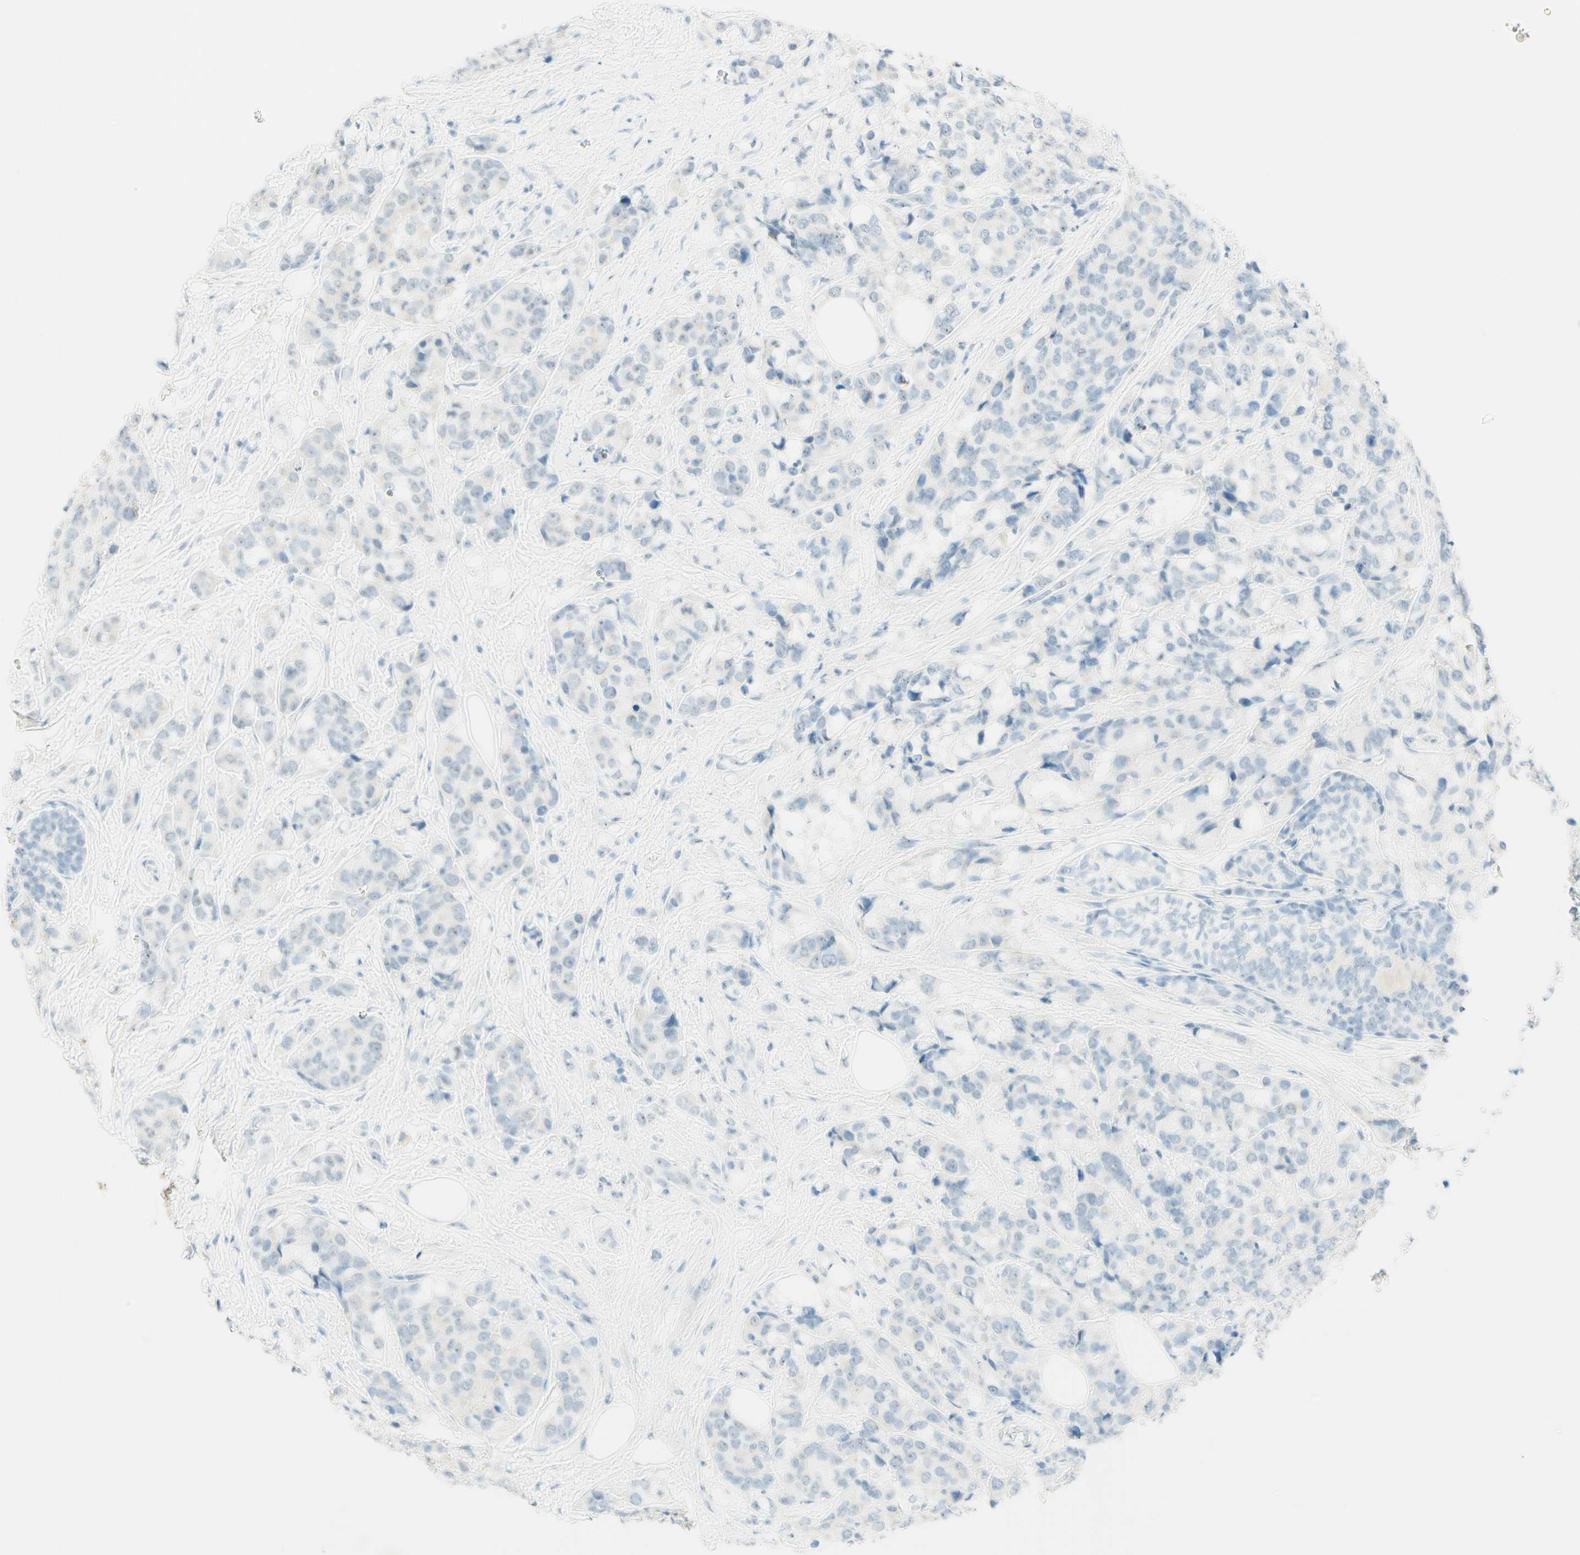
{"staining": {"intensity": "negative", "quantity": "none", "location": "none"}, "tissue": "breast cancer", "cell_type": "Tumor cells", "image_type": "cancer", "snomed": [{"axis": "morphology", "description": "Lobular carcinoma"}, {"axis": "topography", "description": "Breast"}], "caption": "IHC of human breast cancer (lobular carcinoma) exhibits no expression in tumor cells.", "gene": "FMR1NB", "patient": {"sex": "female", "age": 59}}